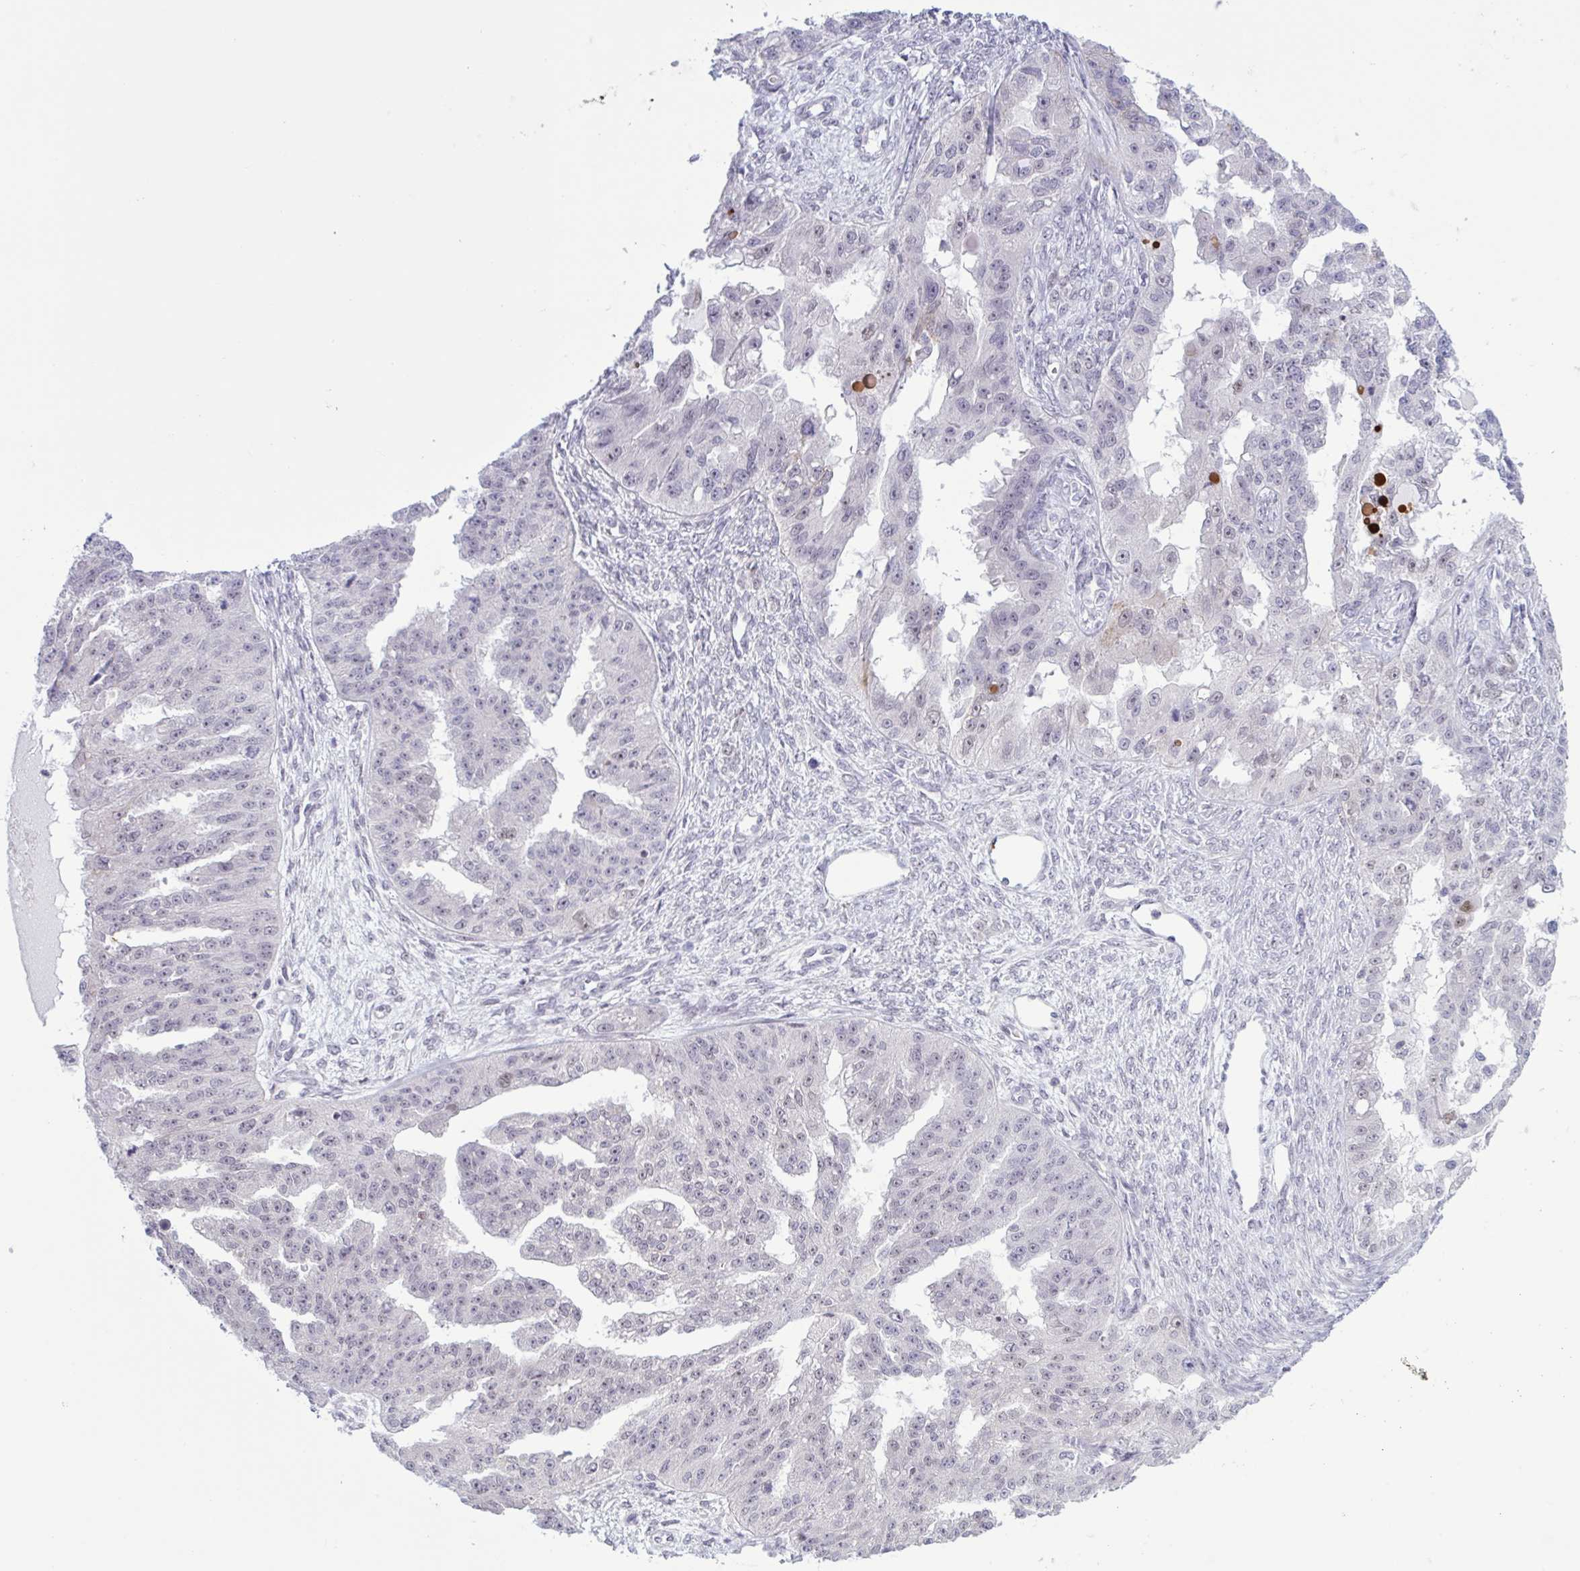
{"staining": {"intensity": "negative", "quantity": "none", "location": "none"}, "tissue": "ovarian cancer", "cell_type": "Tumor cells", "image_type": "cancer", "snomed": [{"axis": "morphology", "description": "Cystadenocarcinoma, serous, NOS"}, {"axis": "topography", "description": "Ovary"}], "caption": "The IHC micrograph has no significant expression in tumor cells of serous cystadenocarcinoma (ovarian) tissue.", "gene": "PRMT6", "patient": {"sex": "female", "age": 58}}